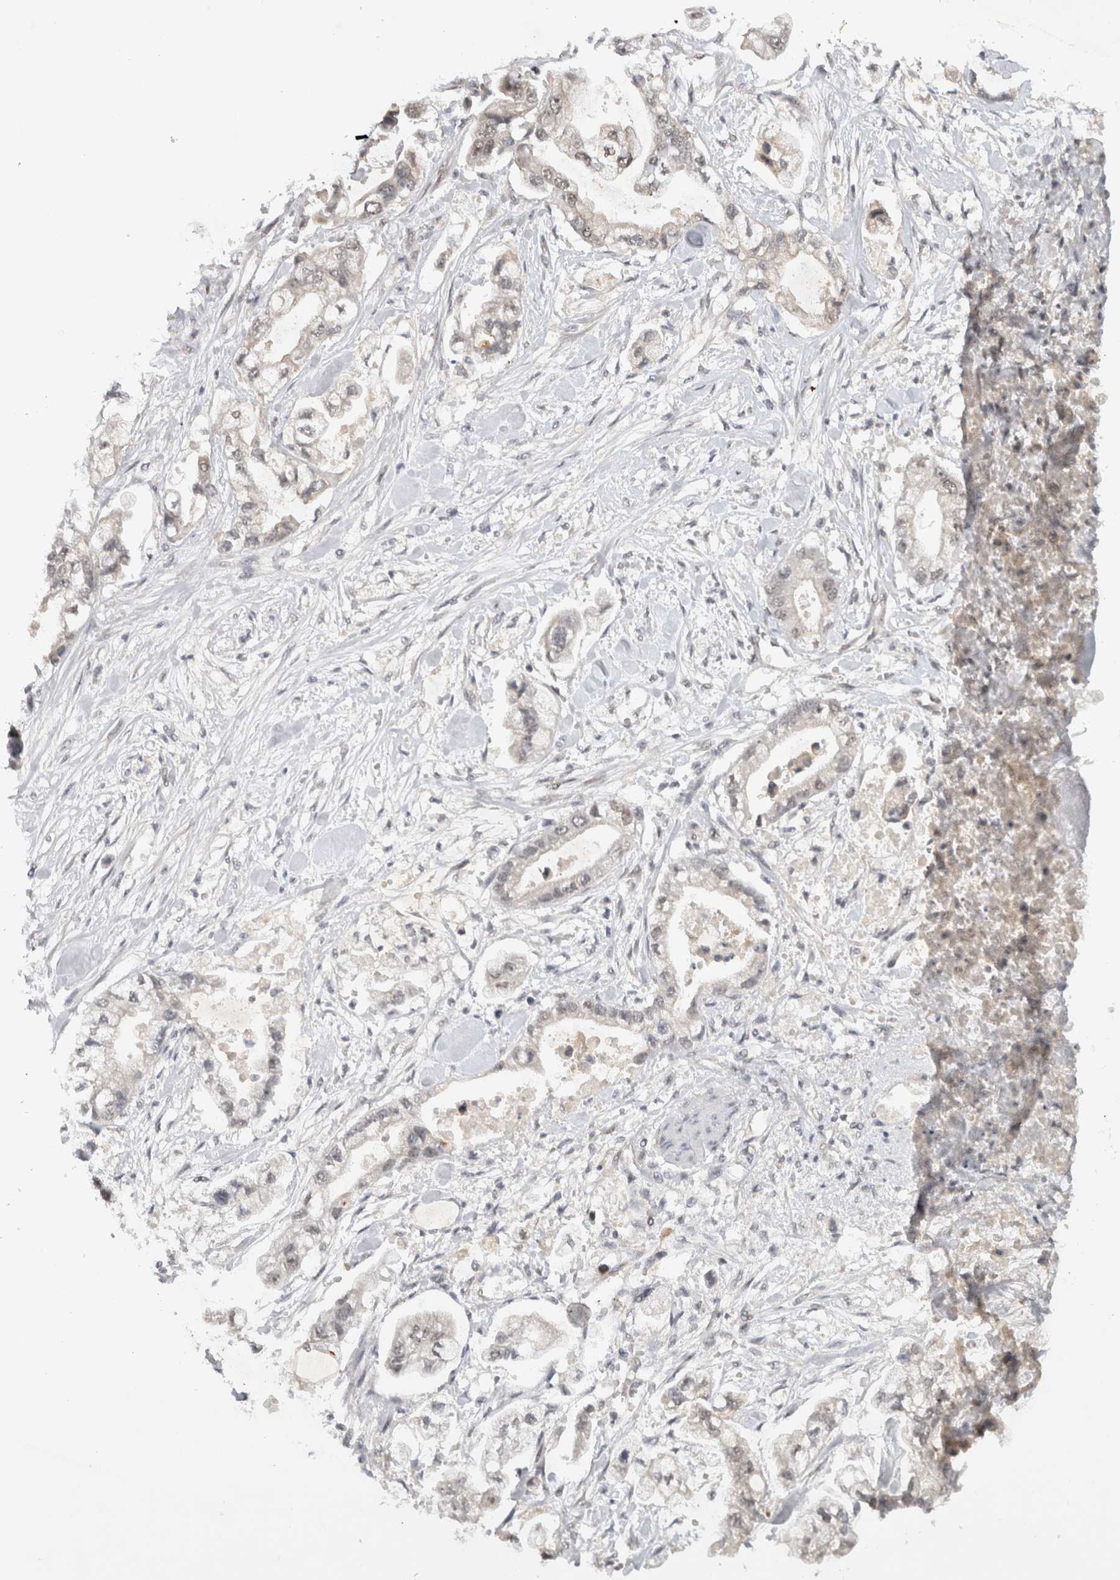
{"staining": {"intensity": "weak", "quantity": "25%-75%", "location": "nuclear"}, "tissue": "stomach cancer", "cell_type": "Tumor cells", "image_type": "cancer", "snomed": [{"axis": "morphology", "description": "Normal tissue, NOS"}, {"axis": "morphology", "description": "Adenocarcinoma, NOS"}, {"axis": "topography", "description": "Stomach"}], "caption": "A micrograph showing weak nuclear positivity in about 25%-75% of tumor cells in stomach cancer, as visualized by brown immunohistochemical staining.", "gene": "HESX1", "patient": {"sex": "male", "age": 62}}